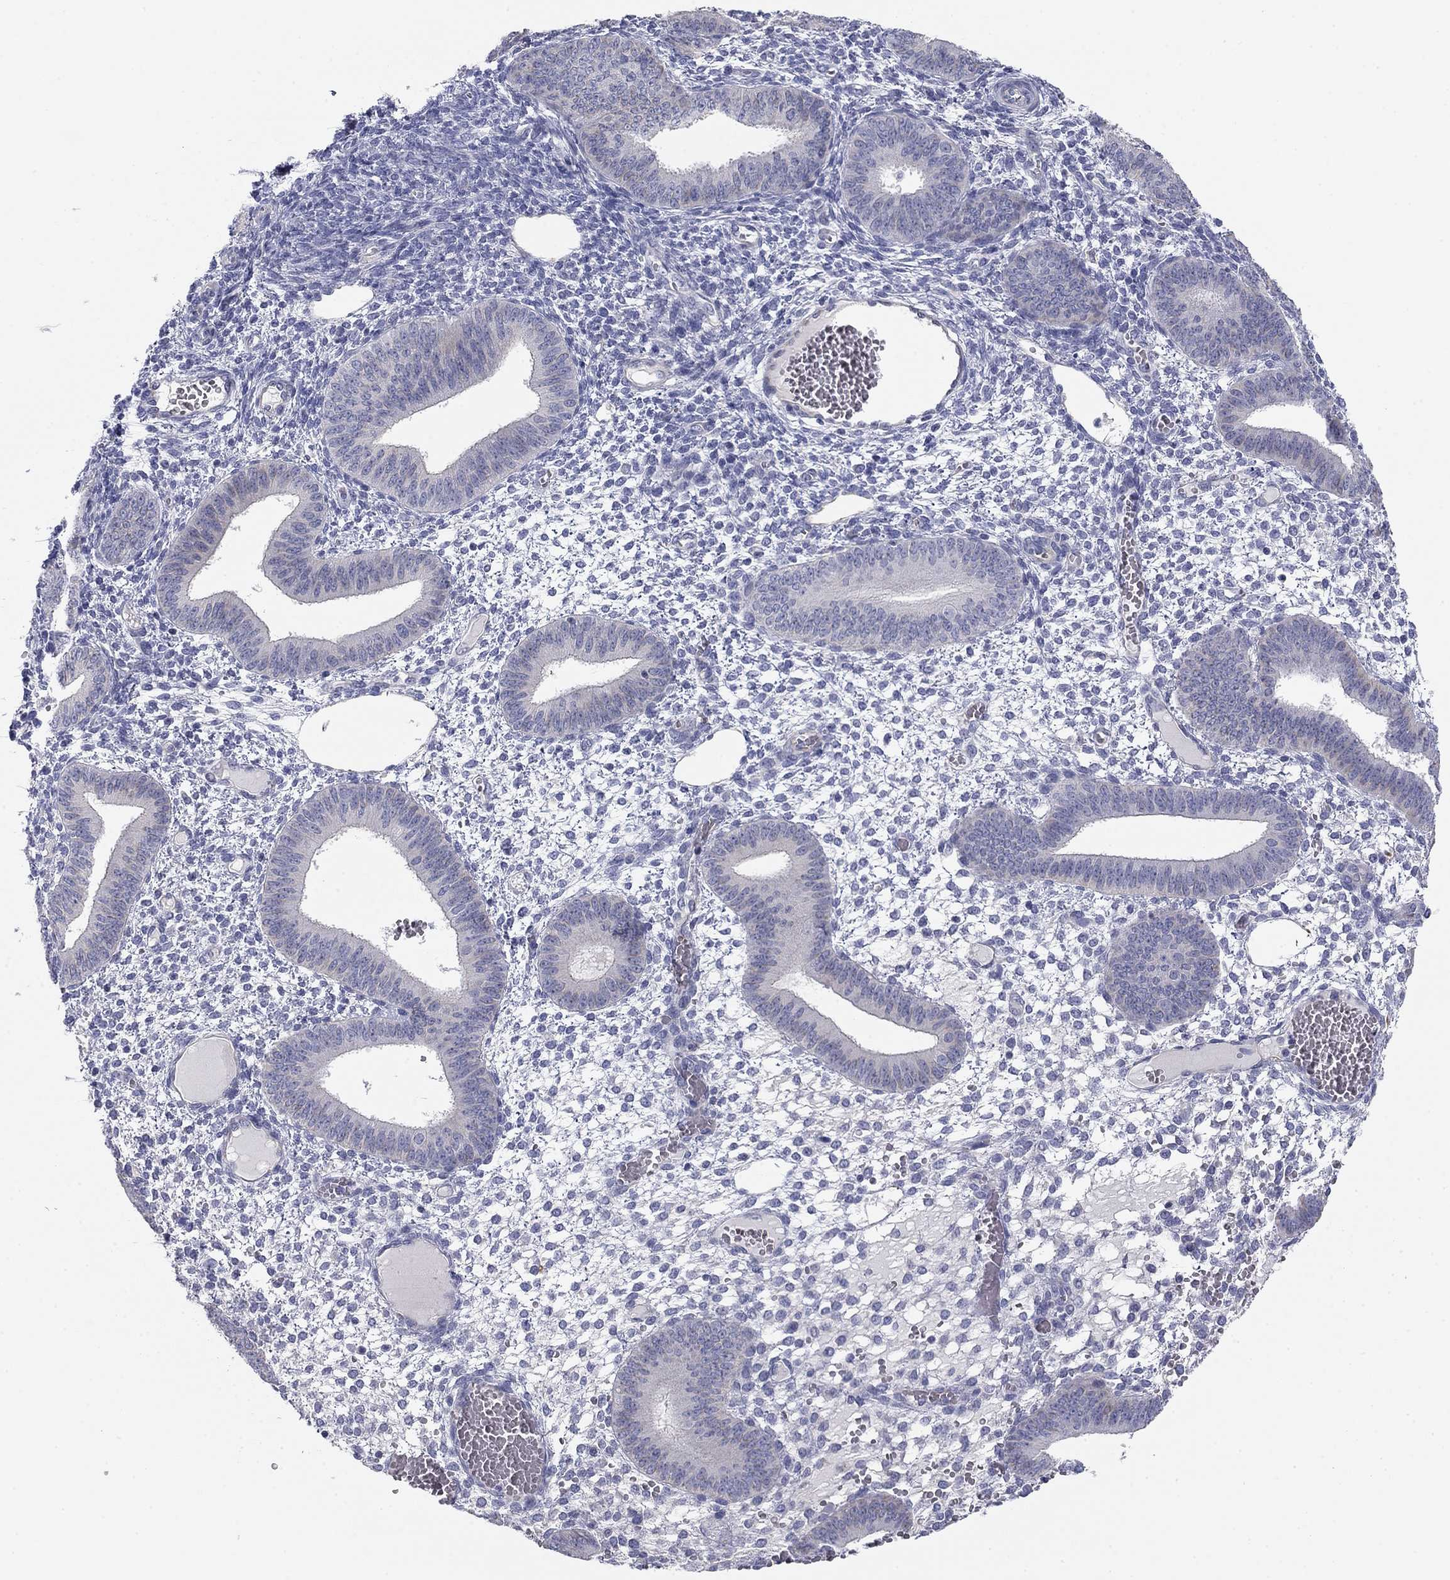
{"staining": {"intensity": "negative", "quantity": "none", "location": "none"}, "tissue": "endometrium", "cell_type": "Cells in endometrial stroma", "image_type": "normal", "snomed": [{"axis": "morphology", "description": "Normal tissue, NOS"}, {"axis": "topography", "description": "Endometrium"}], "caption": "Immunohistochemical staining of unremarkable endometrium reveals no significant staining in cells in endometrial stroma. (IHC, brightfield microscopy, high magnification).", "gene": "SEPTIN3", "patient": {"sex": "female", "age": 42}}